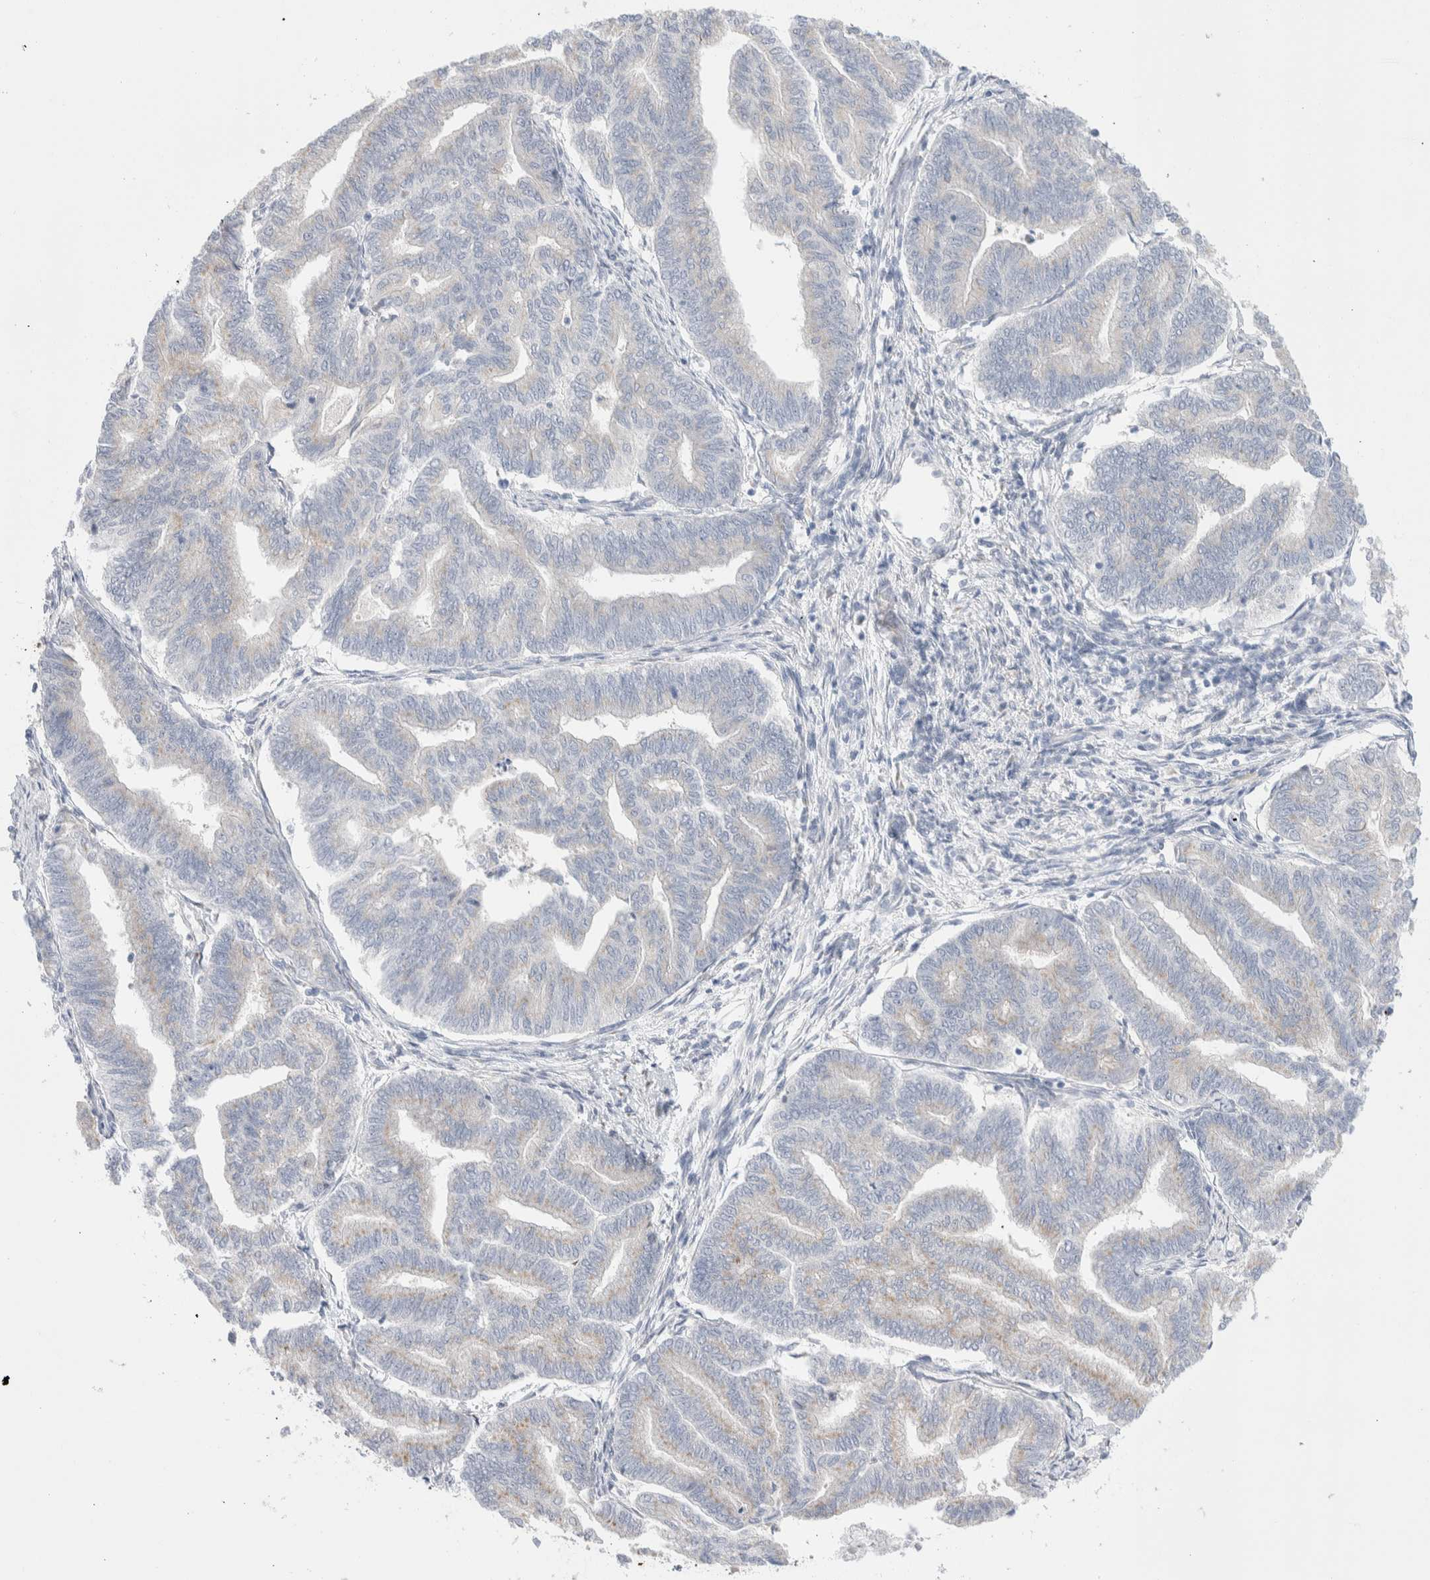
{"staining": {"intensity": "negative", "quantity": "none", "location": "none"}, "tissue": "endometrial cancer", "cell_type": "Tumor cells", "image_type": "cancer", "snomed": [{"axis": "morphology", "description": "Adenocarcinoma, NOS"}, {"axis": "topography", "description": "Endometrium"}], "caption": "The immunohistochemistry micrograph has no significant positivity in tumor cells of endometrial adenocarcinoma tissue.", "gene": "C1orf112", "patient": {"sex": "female", "age": 79}}